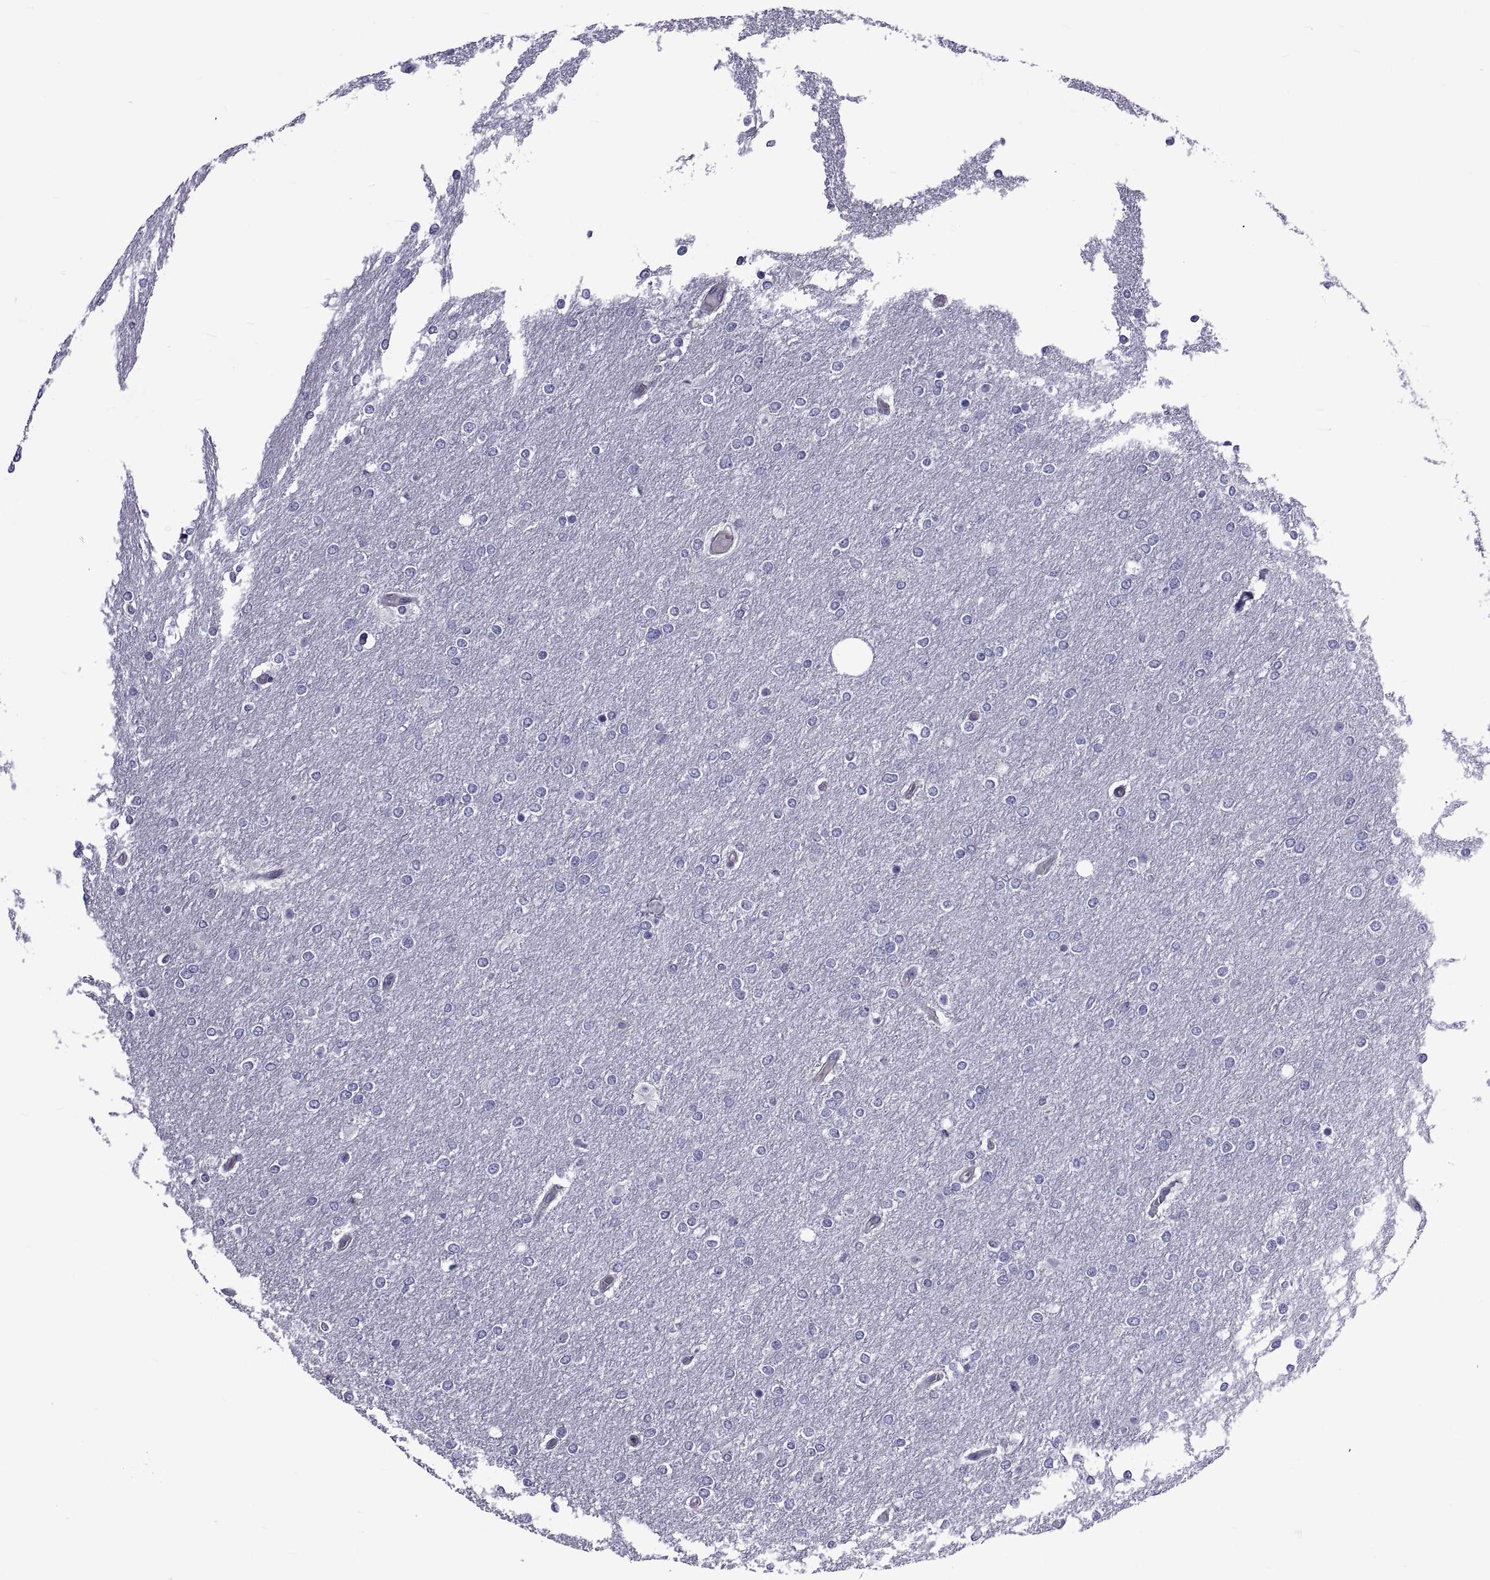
{"staining": {"intensity": "negative", "quantity": "none", "location": "none"}, "tissue": "glioma", "cell_type": "Tumor cells", "image_type": "cancer", "snomed": [{"axis": "morphology", "description": "Glioma, malignant, High grade"}, {"axis": "topography", "description": "Brain"}], "caption": "High magnification brightfield microscopy of malignant high-grade glioma stained with DAB (3,3'-diaminobenzidine) (brown) and counterstained with hematoxylin (blue): tumor cells show no significant expression.", "gene": "LCN9", "patient": {"sex": "female", "age": 61}}